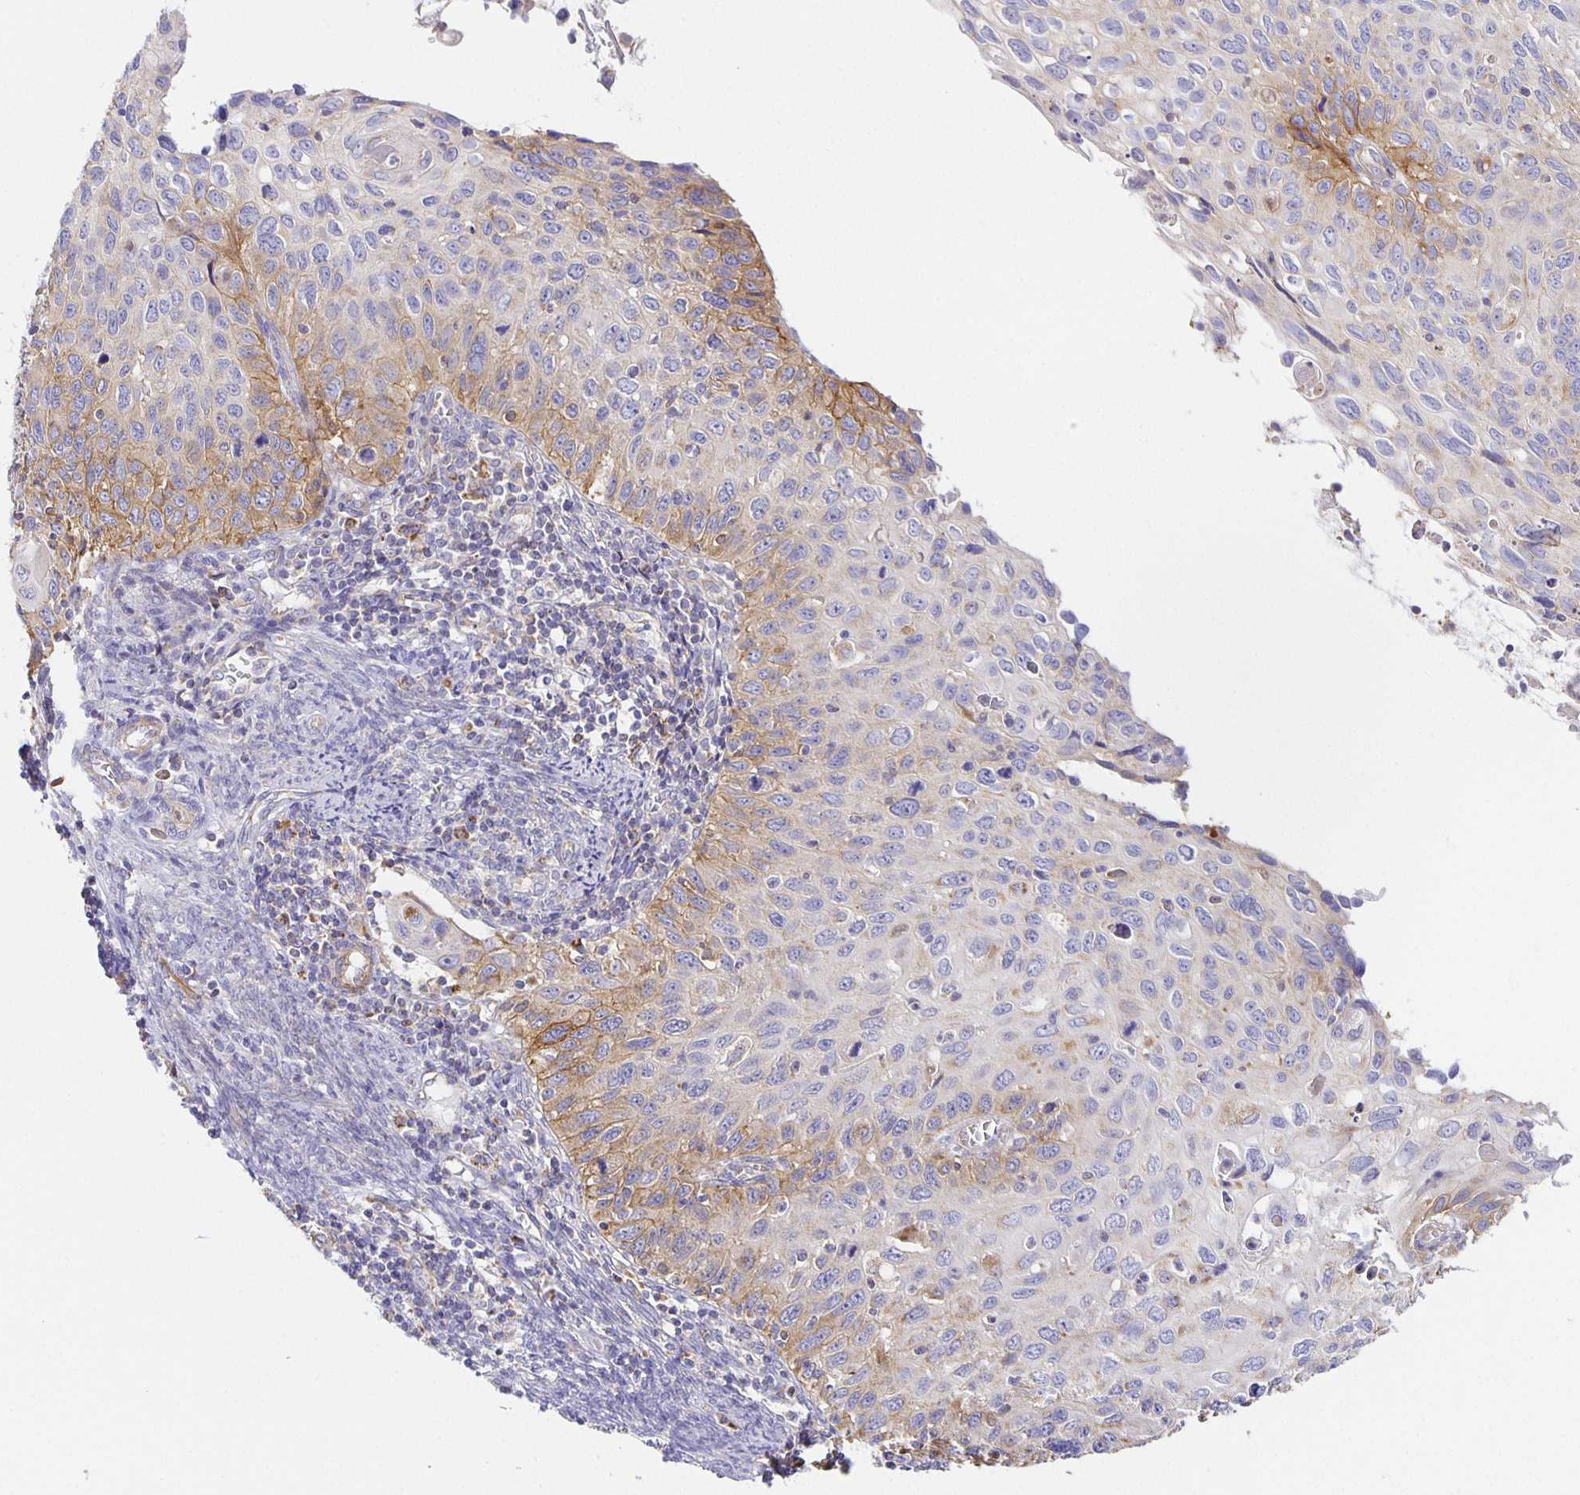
{"staining": {"intensity": "moderate", "quantity": "<25%", "location": "cytoplasmic/membranous"}, "tissue": "cervical cancer", "cell_type": "Tumor cells", "image_type": "cancer", "snomed": [{"axis": "morphology", "description": "Squamous cell carcinoma, NOS"}, {"axis": "topography", "description": "Cervix"}], "caption": "This is an image of immunohistochemistry (IHC) staining of cervical squamous cell carcinoma, which shows moderate staining in the cytoplasmic/membranous of tumor cells.", "gene": "FLRT3", "patient": {"sex": "female", "age": 70}}